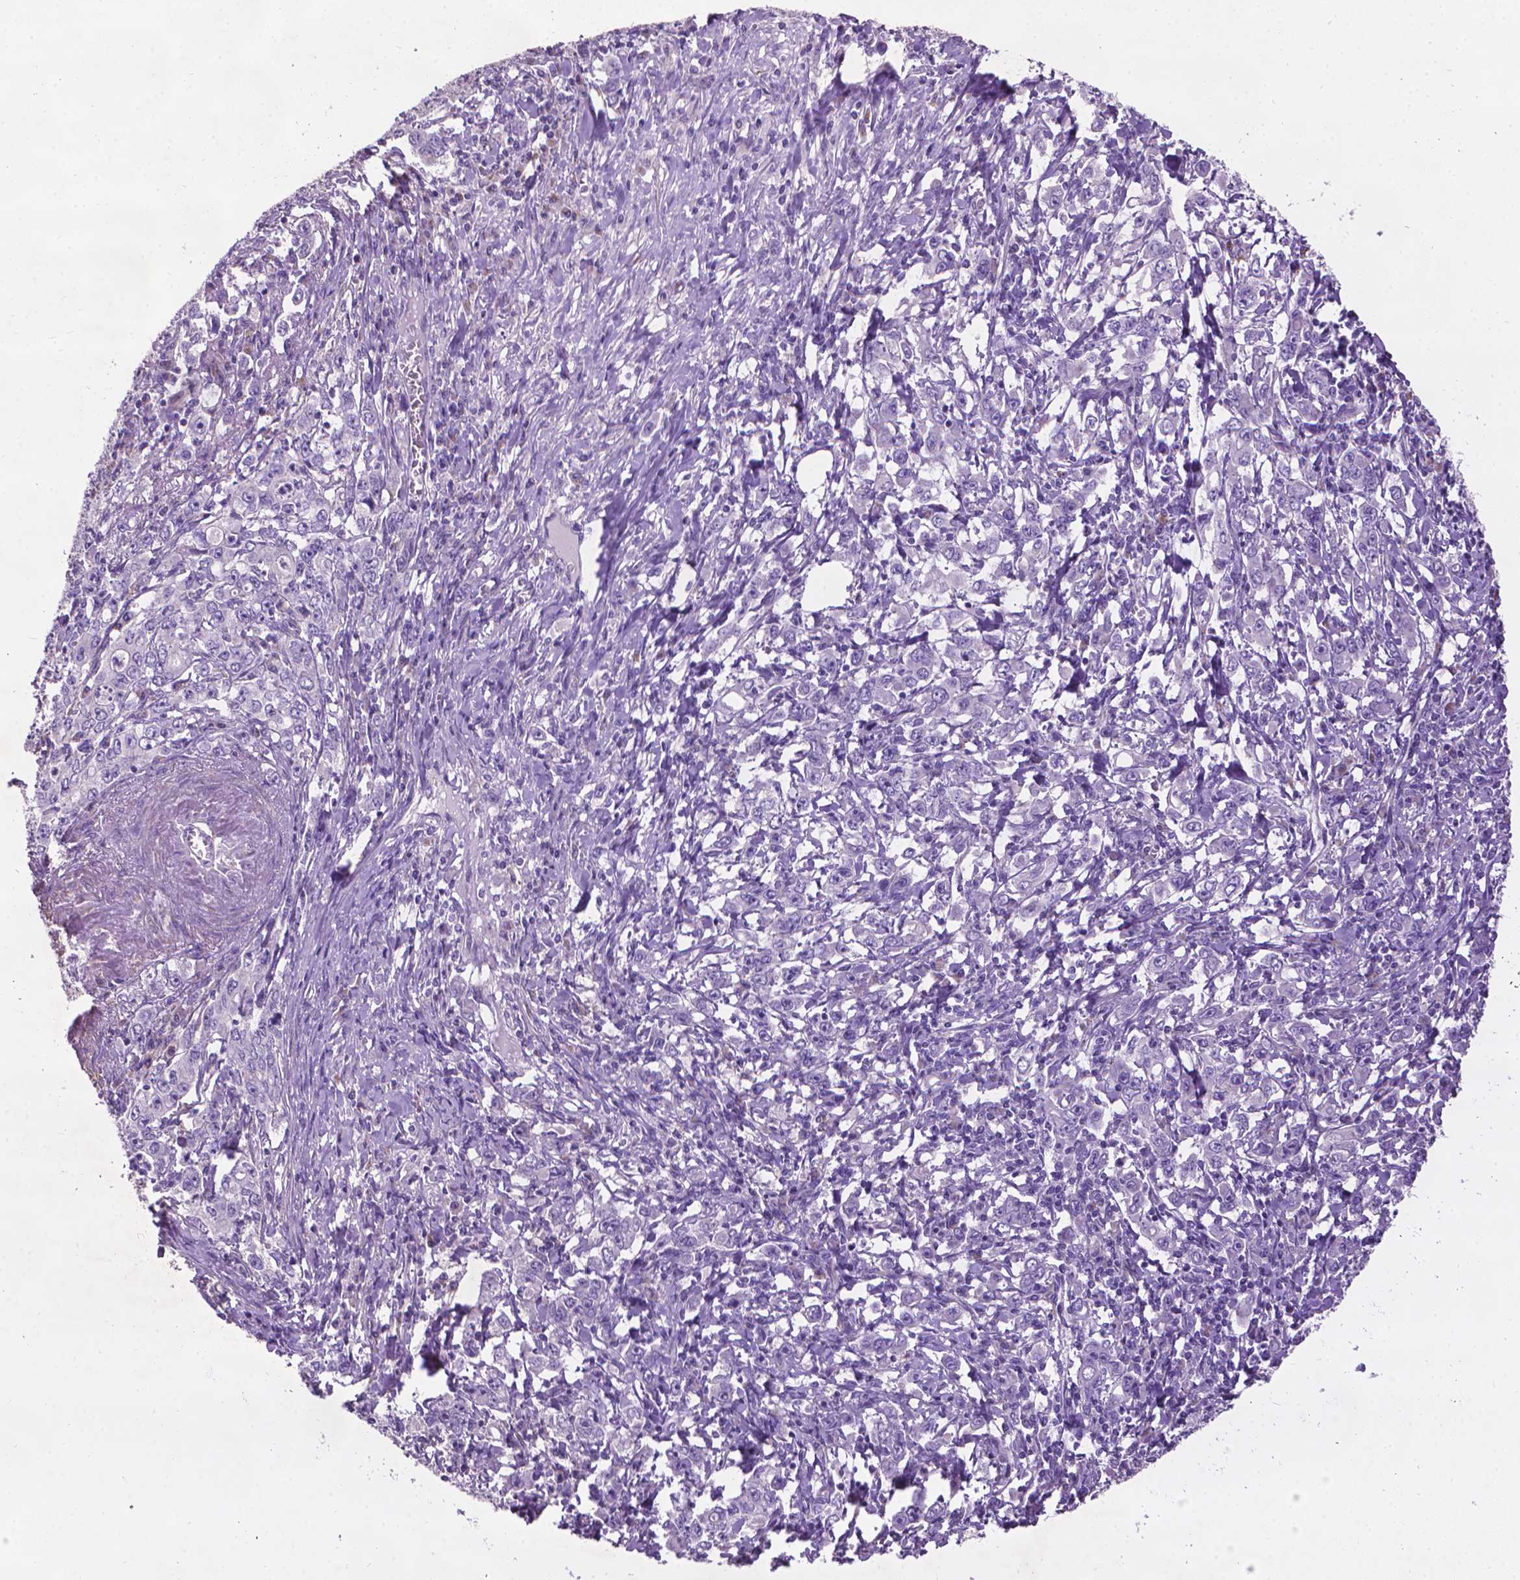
{"staining": {"intensity": "negative", "quantity": "none", "location": "none"}, "tissue": "stomach cancer", "cell_type": "Tumor cells", "image_type": "cancer", "snomed": [{"axis": "morphology", "description": "Adenocarcinoma, NOS"}, {"axis": "topography", "description": "Stomach, lower"}], "caption": "Tumor cells are negative for protein expression in human stomach adenocarcinoma. (DAB immunohistochemistry visualized using brightfield microscopy, high magnification).", "gene": "AQP10", "patient": {"sex": "female", "age": 72}}